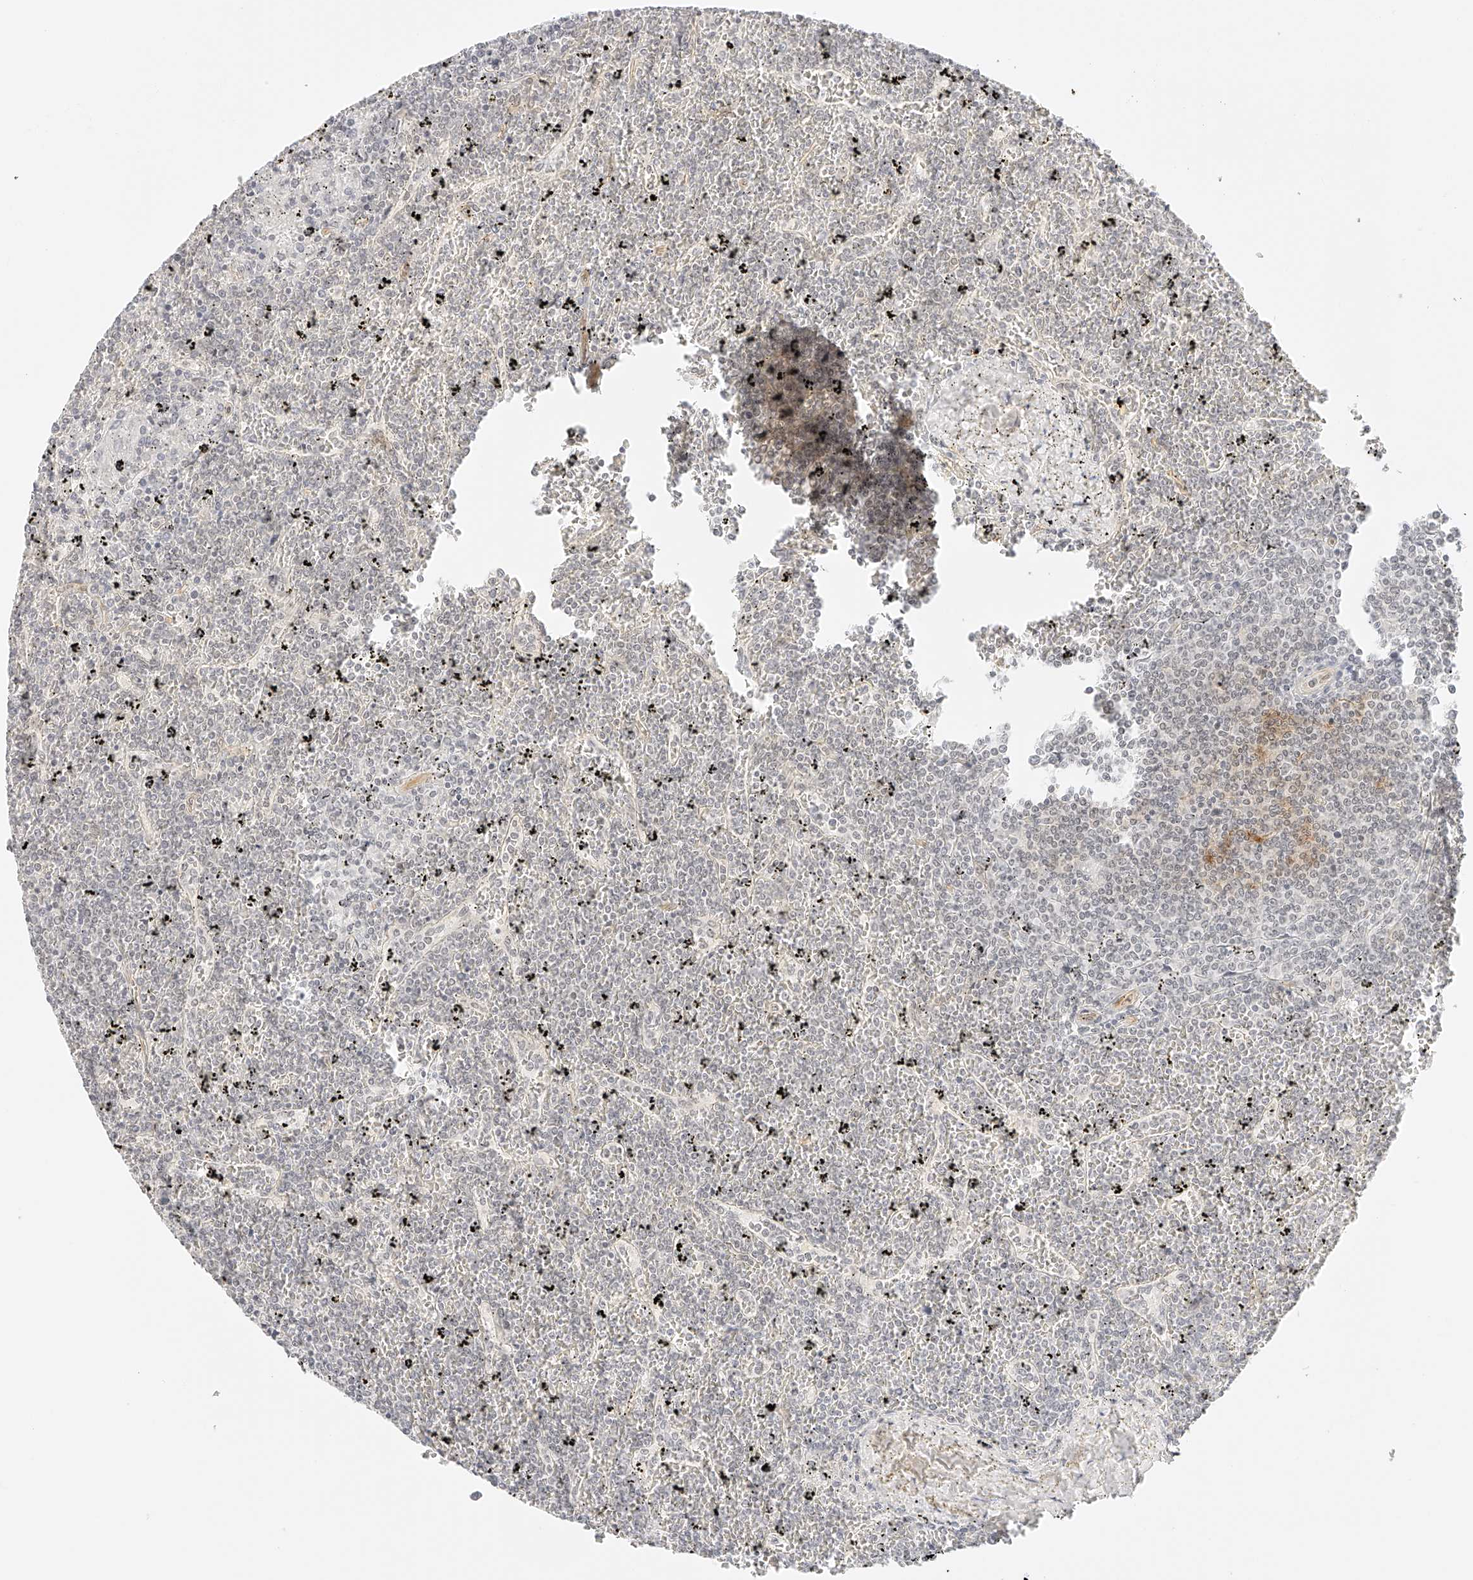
{"staining": {"intensity": "negative", "quantity": "none", "location": "none"}, "tissue": "lymphoma", "cell_type": "Tumor cells", "image_type": "cancer", "snomed": [{"axis": "morphology", "description": "Malignant lymphoma, non-Hodgkin's type, Low grade"}, {"axis": "topography", "description": "Spleen"}], "caption": "DAB (3,3'-diaminobenzidine) immunohistochemical staining of lymphoma demonstrates no significant expression in tumor cells.", "gene": "ZFP69", "patient": {"sex": "female", "age": 19}}